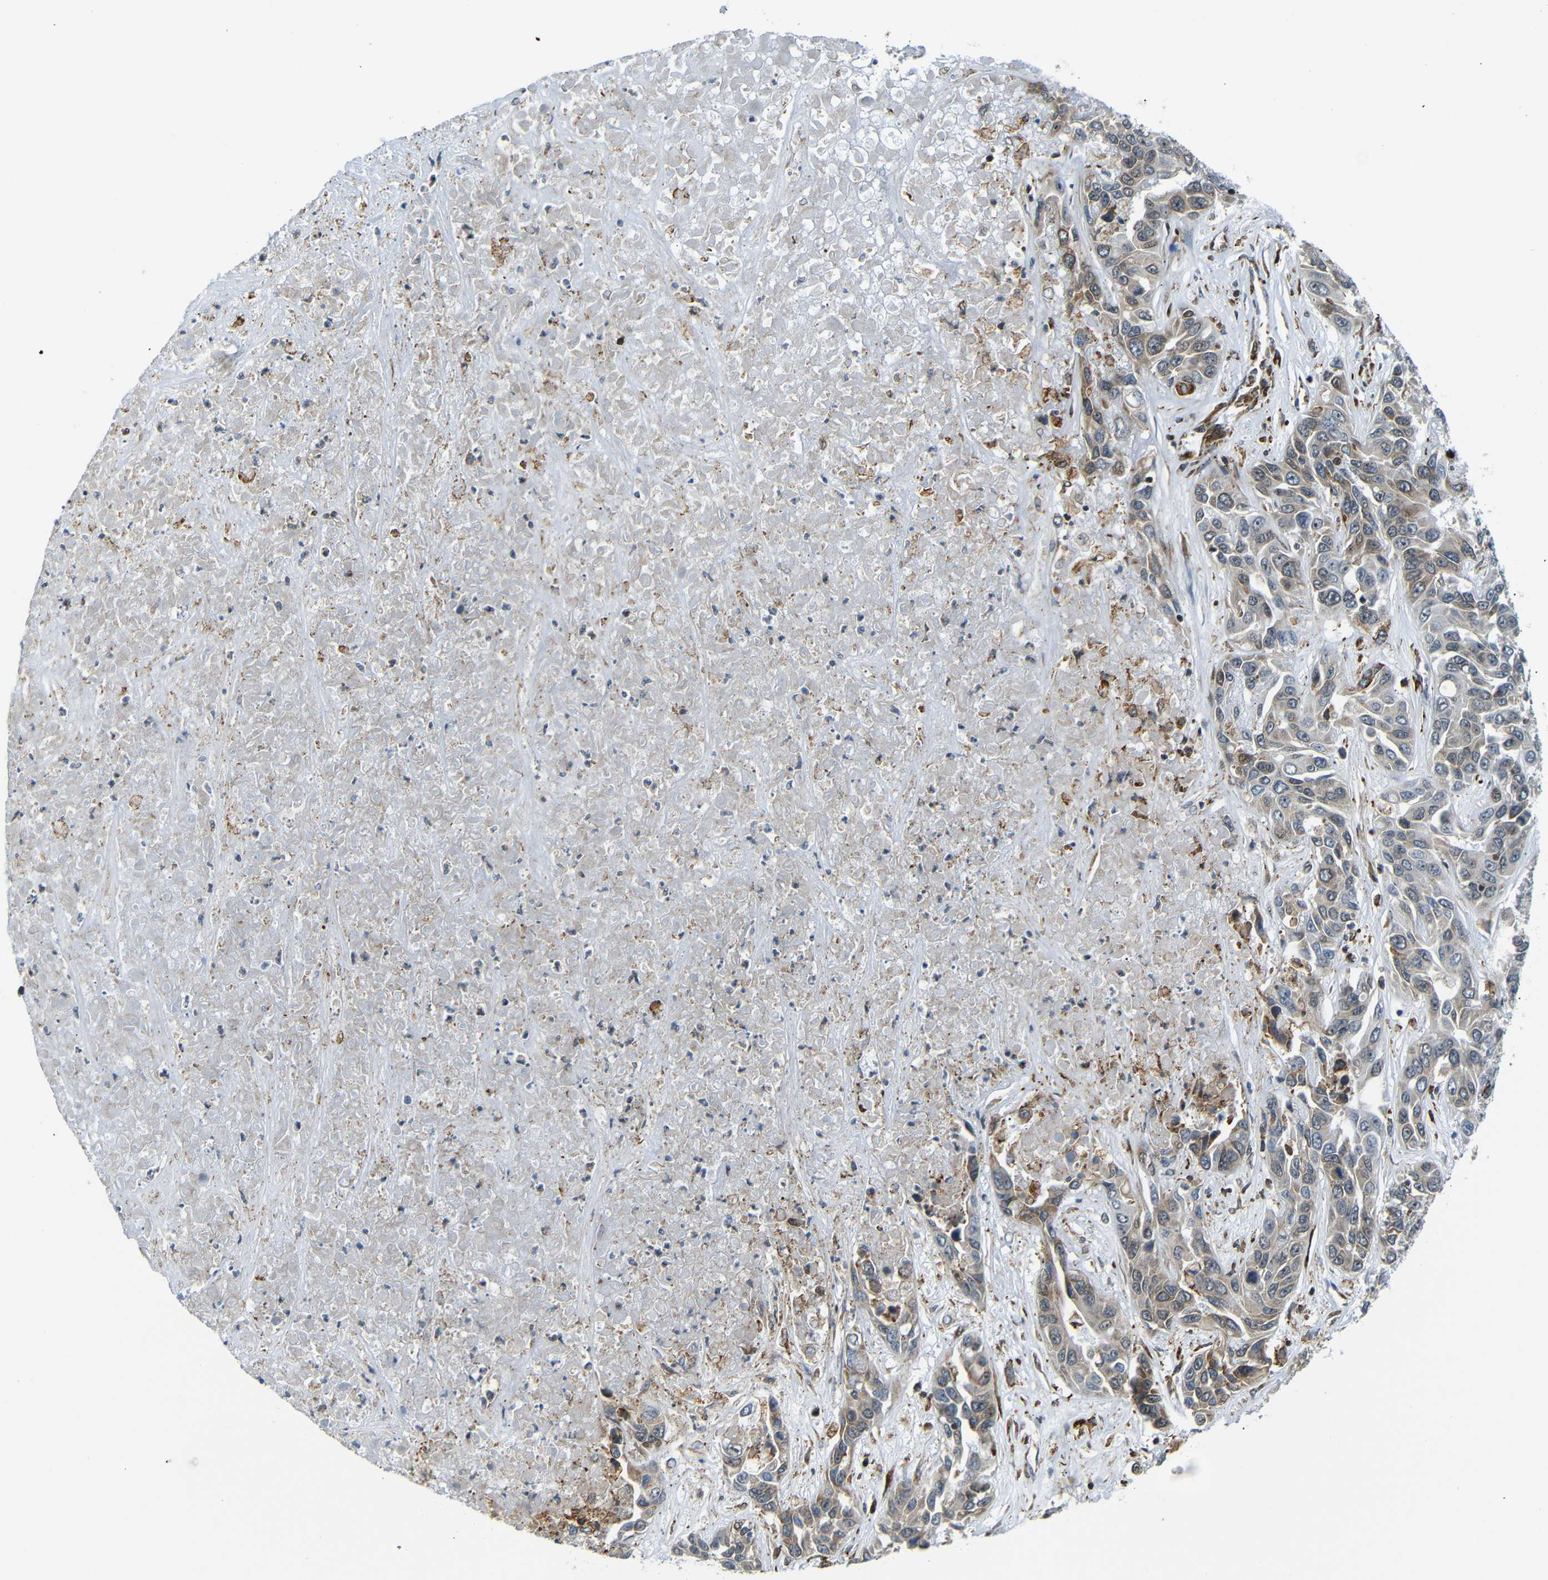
{"staining": {"intensity": "weak", "quantity": ">75%", "location": "cytoplasmic/membranous"}, "tissue": "liver cancer", "cell_type": "Tumor cells", "image_type": "cancer", "snomed": [{"axis": "morphology", "description": "Cholangiocarcinoma"}, {"axis": "topography", "description": "Liver"}], "caption": "IHC histopathology image of liver cancer stained for a protein (brown), which demonstrates low levels of weak cytoplasmic/membranous staining in approximately >75% of tumor cells.", "gene": "SPCS2", "patient": {"sex": "female", "age": 52}}